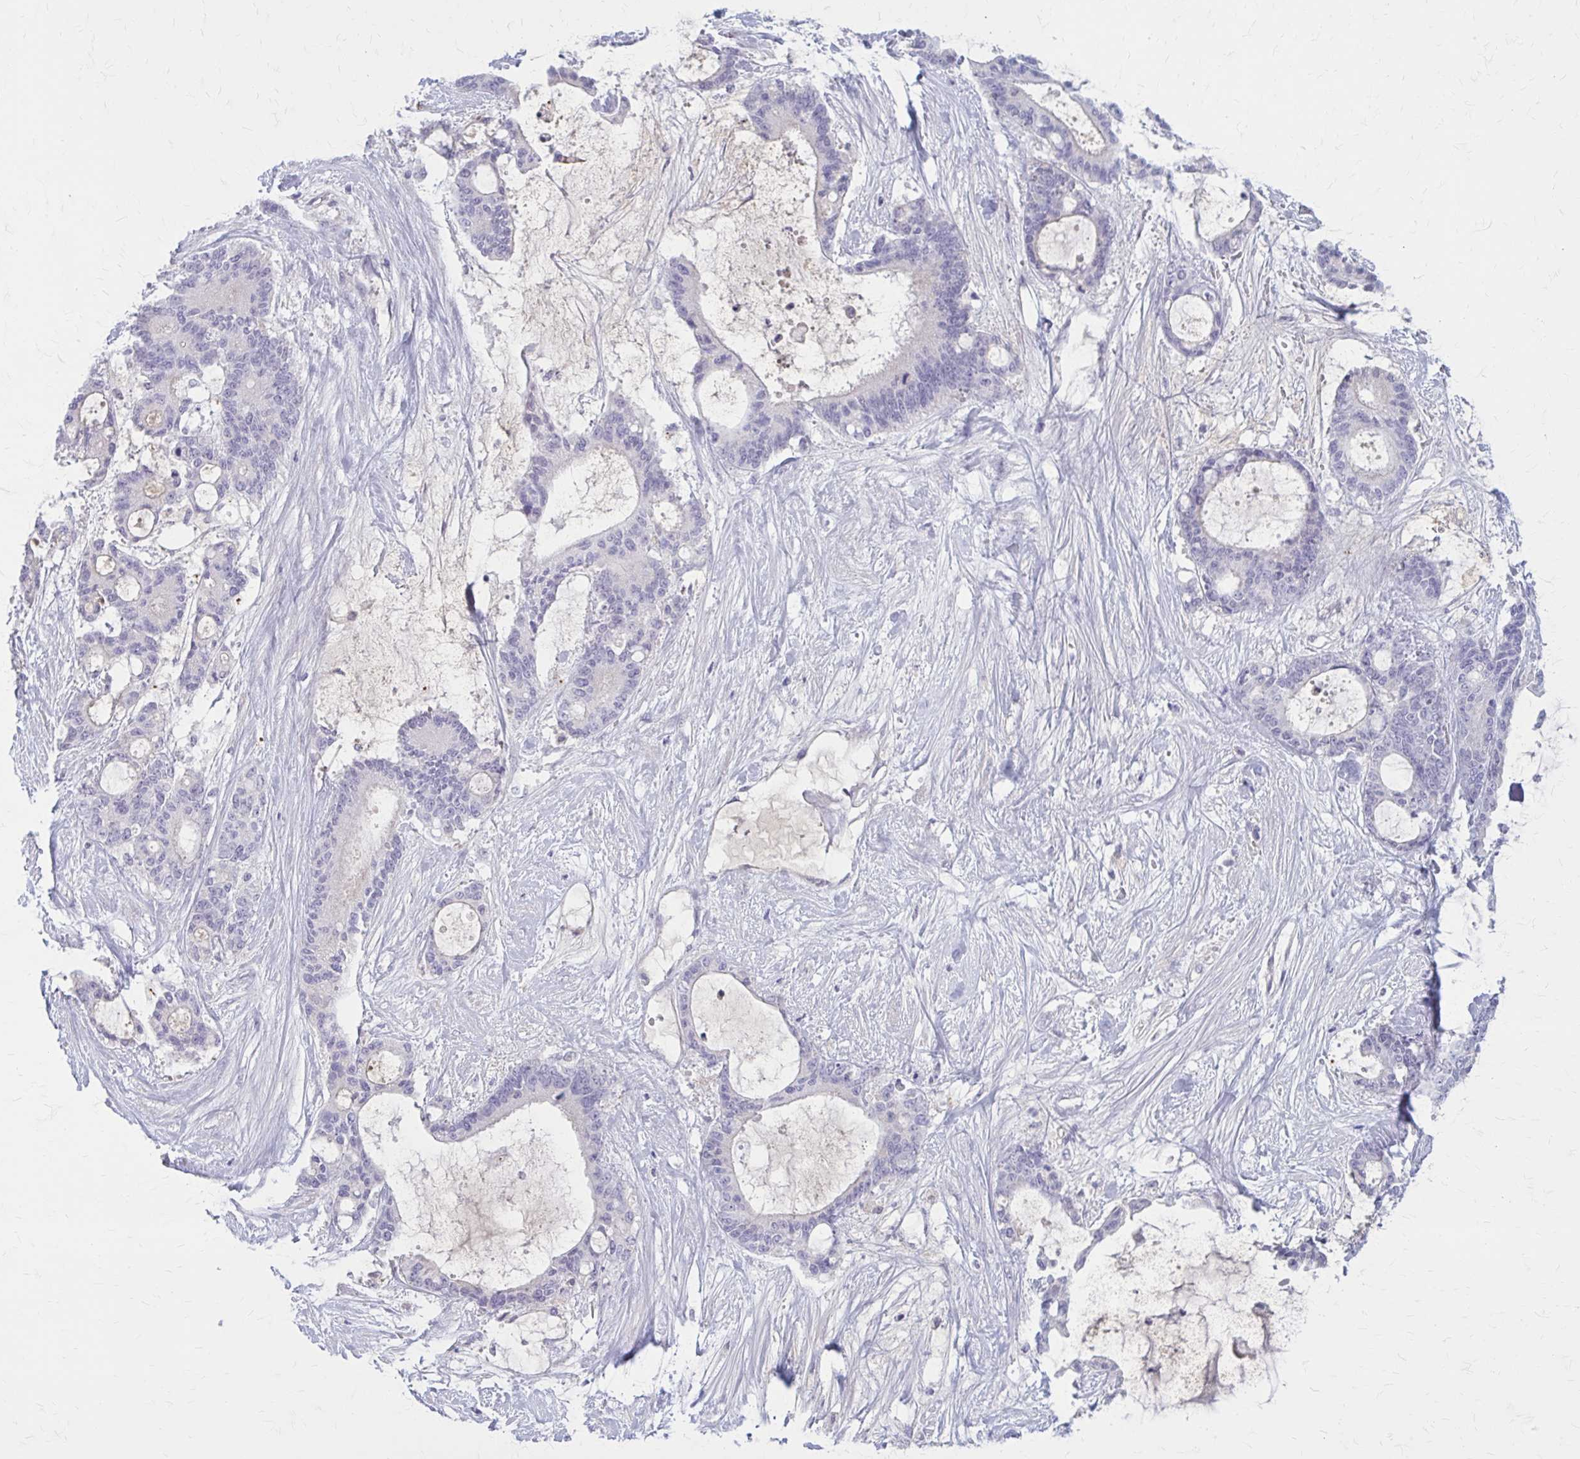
{"staining": {"intensity": "negative", "quantity": "none", "location": "none"}, "tissue": "liver cancer", "cell_type": "Tumor cells", "image_type": "cancer", "snomed": [{"axis": "morphology", "description": "Normal tissue, NOS"}, {"axis": "morphology", "description": "Cholangiocarcinoma"}, {"axis": "topography", "description": "Liver"}, {"axis": "topography", "description": "Peripheral nerve tissue"}], "caption": "Histopathology image shows no significant protein staining in tumor cells of cholangiocarcinoma (liver). (Brightfield microscopy of DAB (3,3'-diaminobenzidine) IHC at high magnification).", "gene": "SERPIND1", "patient": {"sex": "female", "age": 73}}